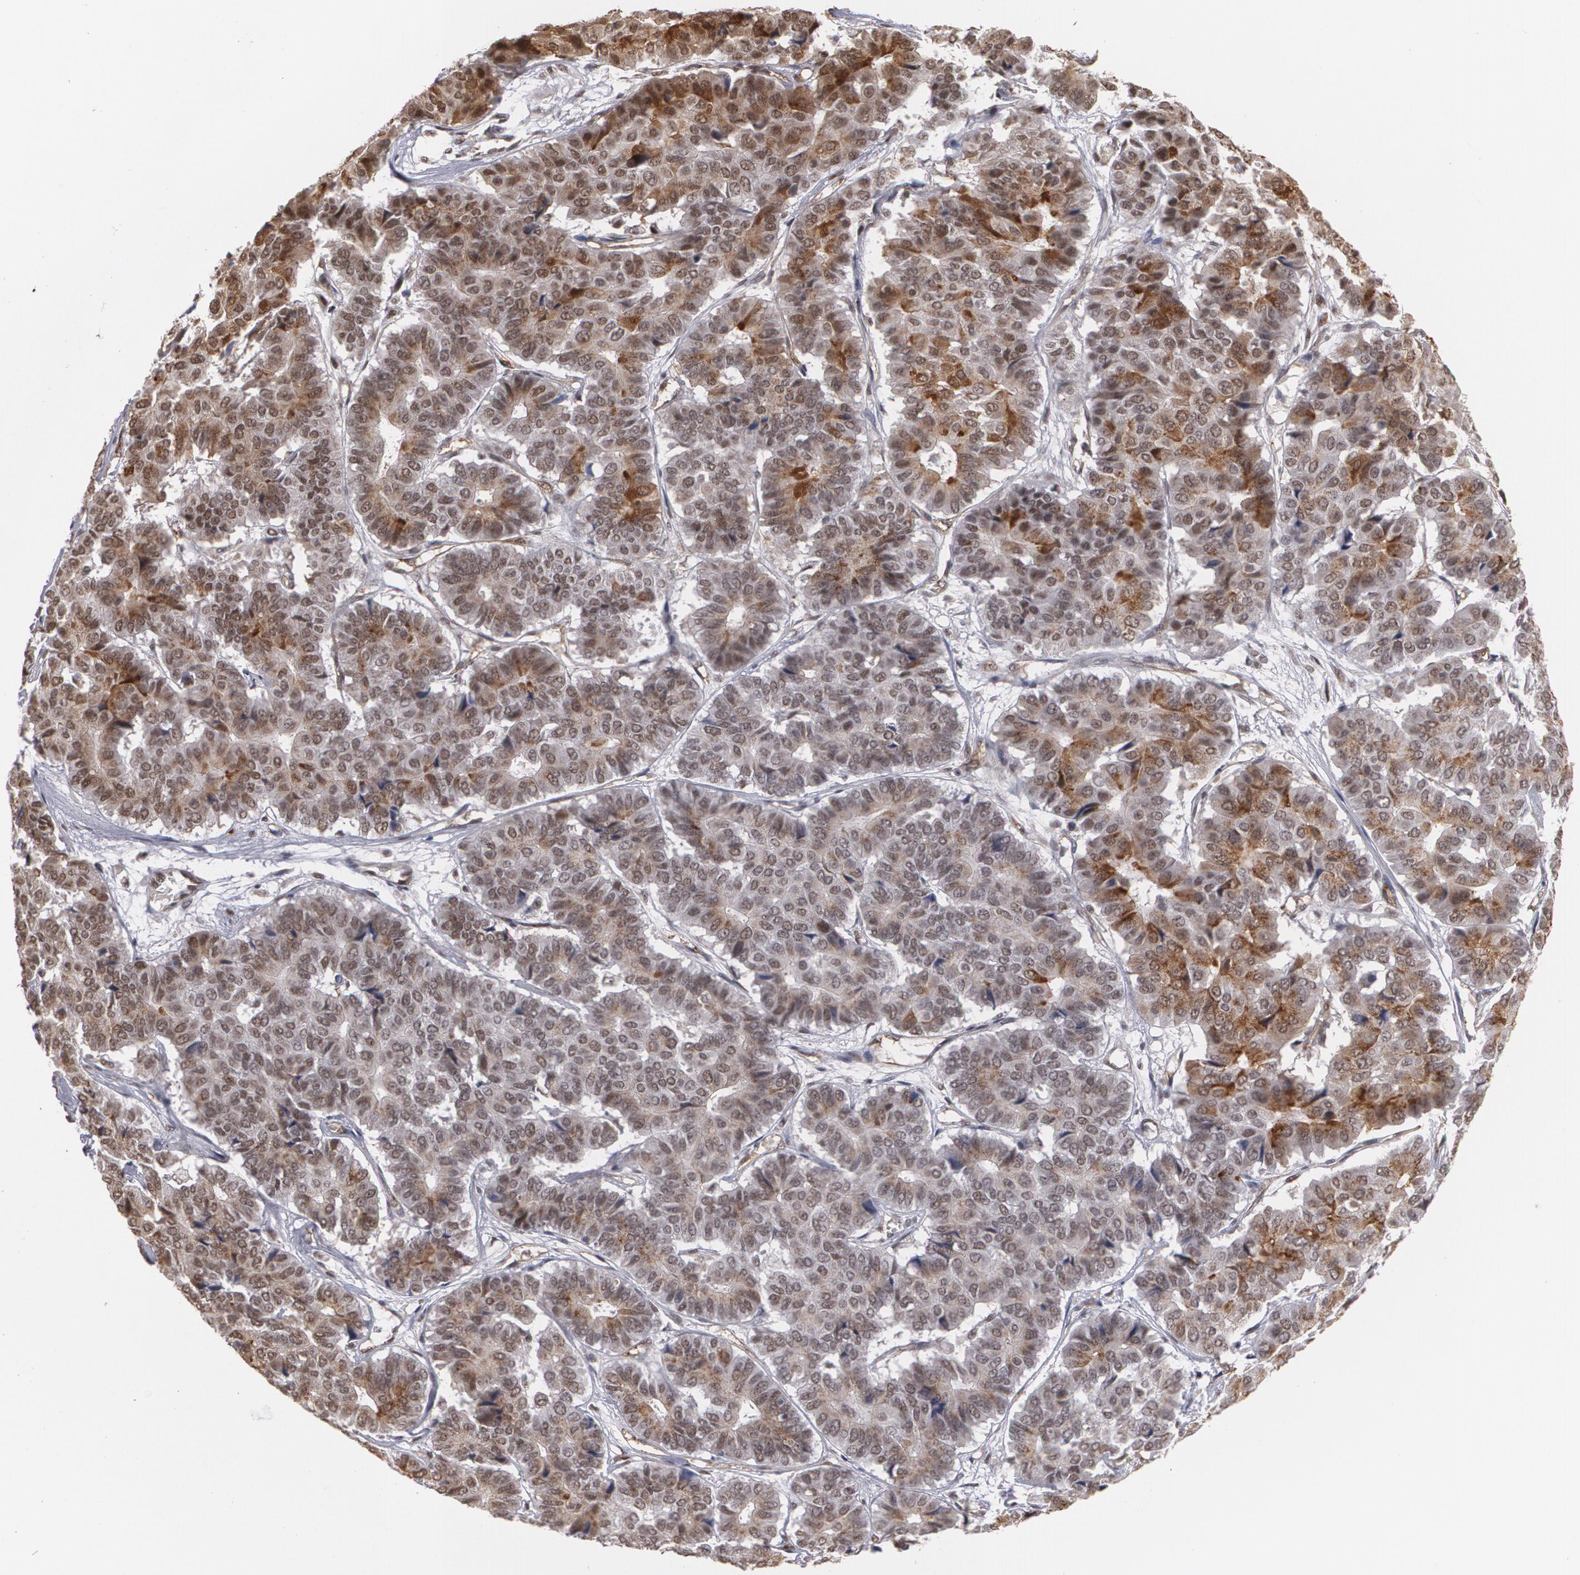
{"staining": {"intensity": "moderate", "quantity": ">75%", "location": "nuclear"}, "tissue": "pancreatic cancer", "cell_type": "Tumor cells", "image_type": "cancer", "snomed": [{"axis": "morphology", "description": "Adenocarcinoma, NOS"}, {"axis": "topography", "description": "Pancreas"}], "caption": "Tumor cells display medium levels of moderate nuclear staining in approximately >75% of cells in pancreatic cancer (adenocarcinoma). (DAB IHC, brown staining for protein, blue staining for nuclei).", "gene": "ZNF75A", "patient": {"sex": "male", "age": 50}}